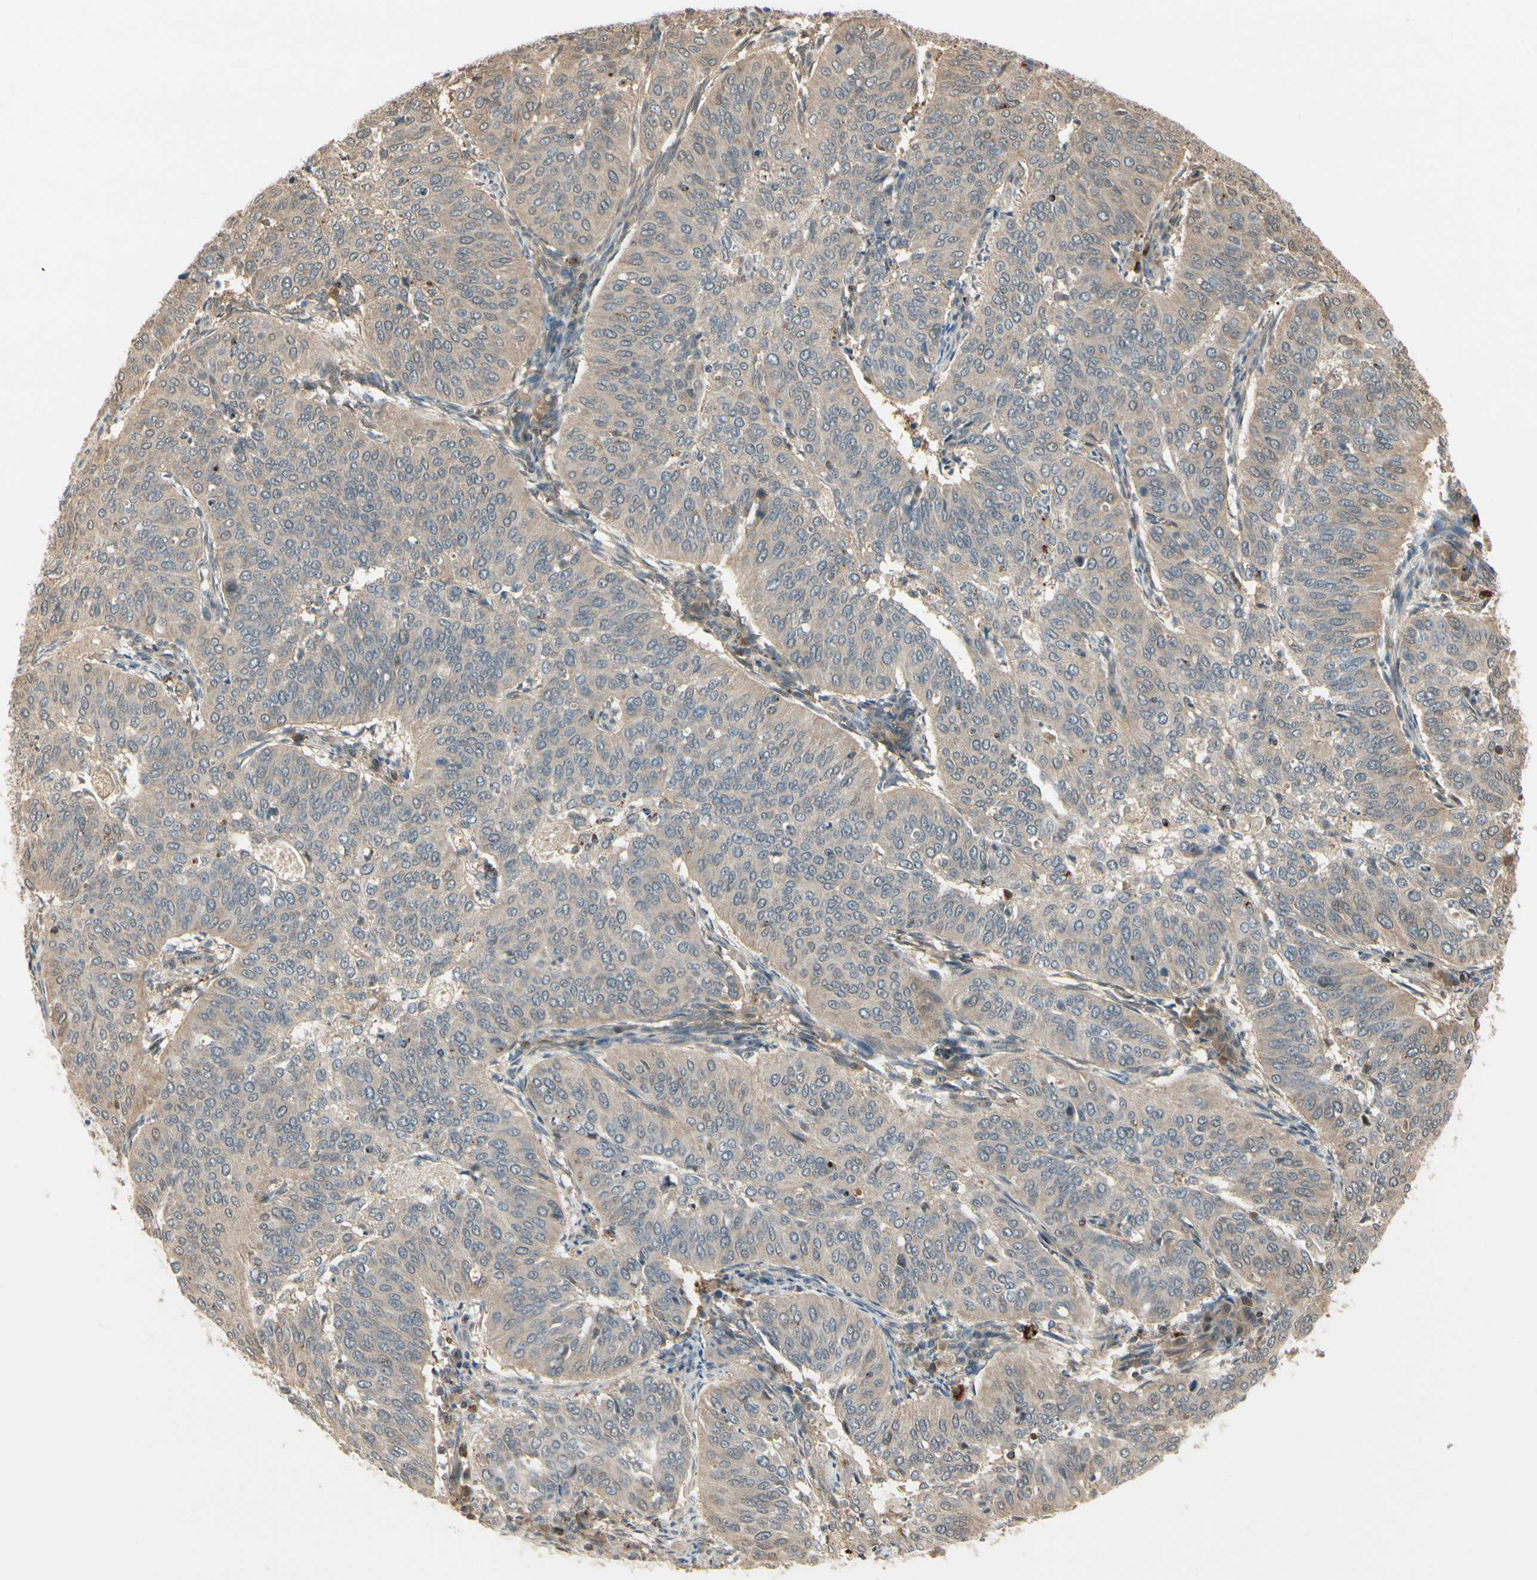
{"staining": {"intensity": "weak", "quantity": ">75%", "location": "cytoplasmic/membranous"}, "tissue": "cervical cancer", "cell_type": "Tumor cells", "image_type": "cancer", "snomed": [{"axis": "morphology", "description": "Normal tissue, NOS"}, {"axis": "morphology", "description": "Squamous cell carcinoma, NOS"}, {"axis": "topography", "description": "Cervix"}], "caption": "Cervical cancer (squamous cell carcinoma) stained with a brown dye demonstrates weak cytoplasmic/membranous positive expression in about >75% of tumor cells.", "gene": "EVC", "patient": {"sex": "female", "age": 39}}